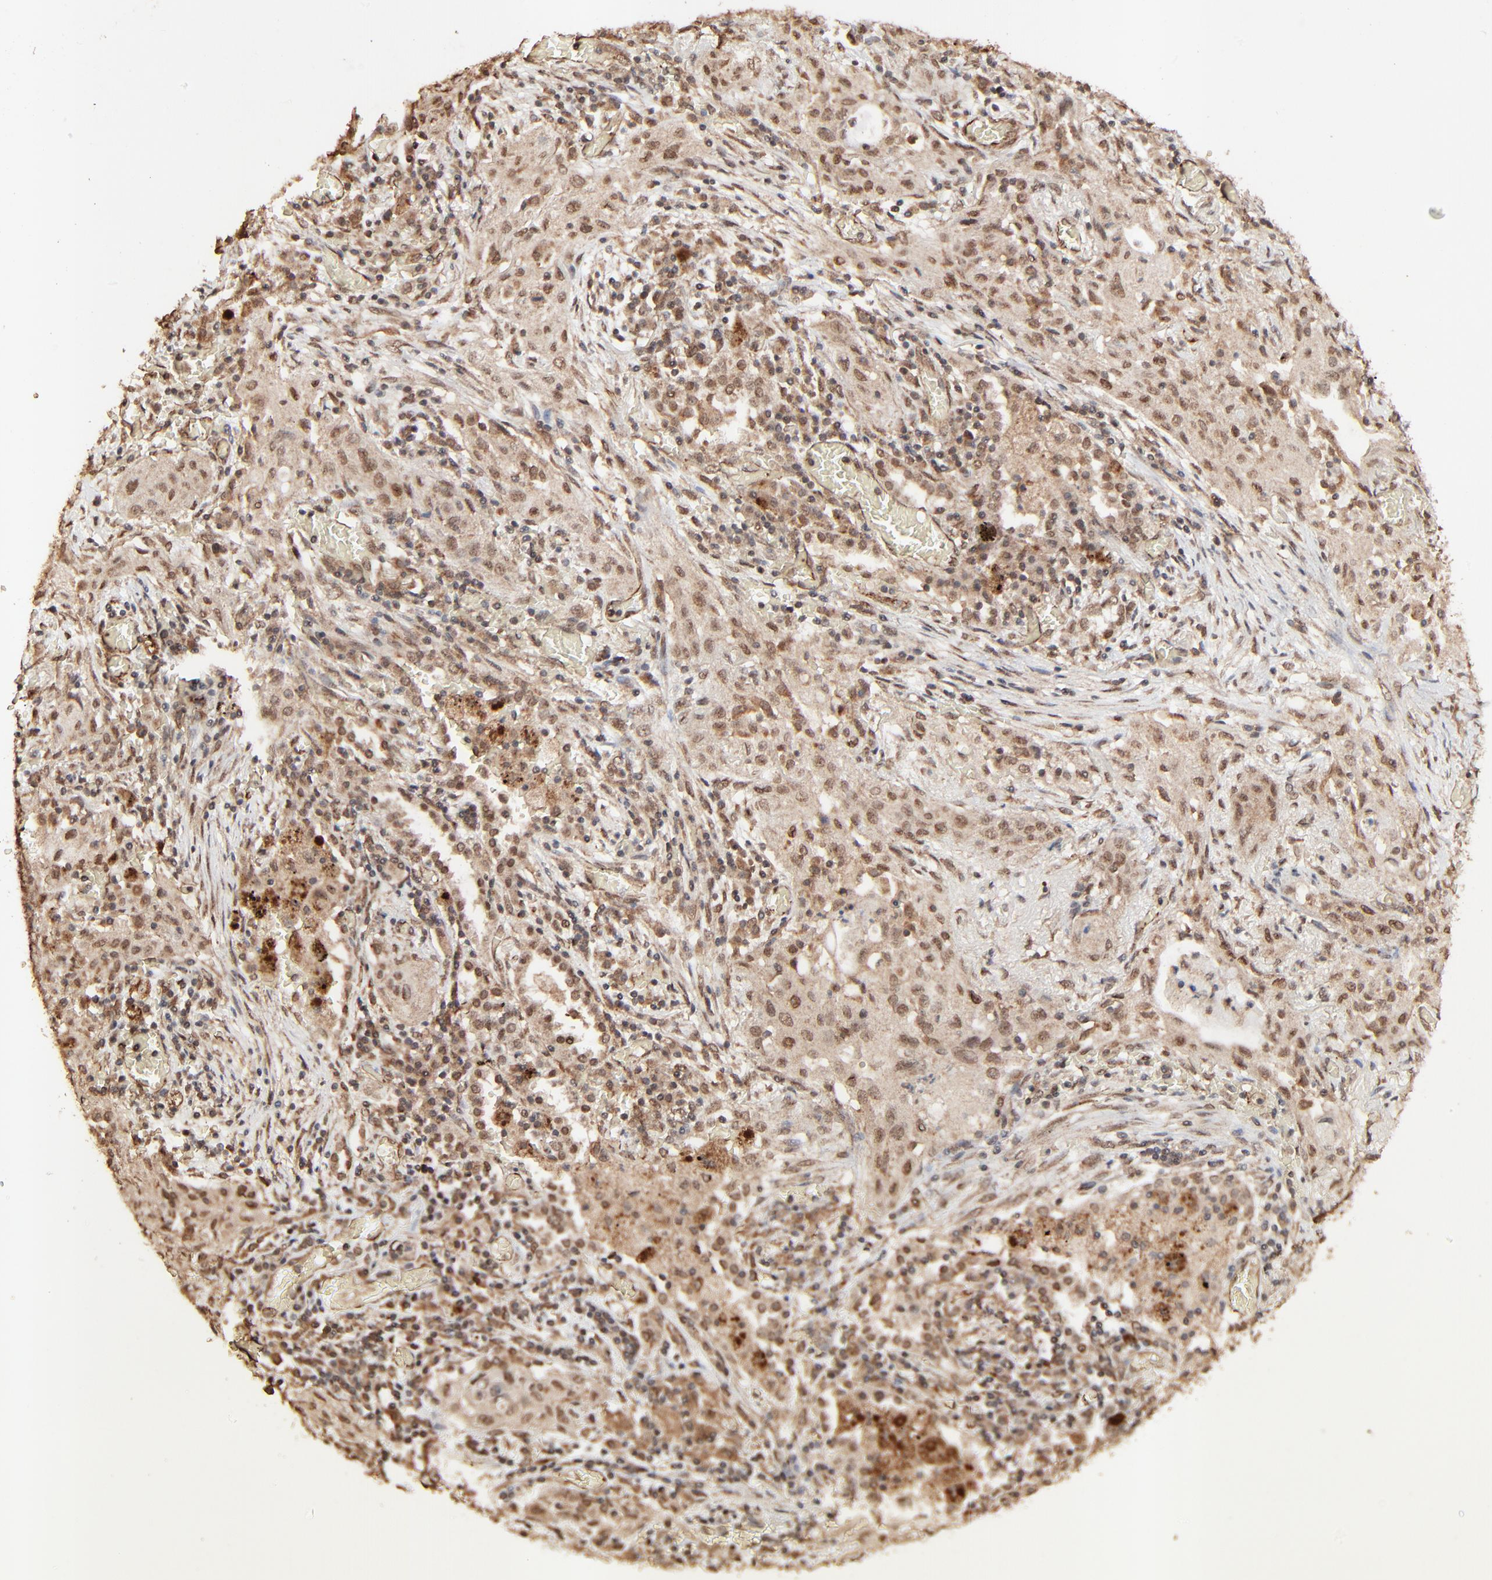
{"staining": {"intensity": "moderate", "quantity": ">75%", "location": "cytoplasmic/membranous,nuclear"}, "tissue": "lung cancer", "cell_type": "Tumor cells", "image_type": "cancer", "snomed": [{"axis": "morphology", "description": "Squamous cell carcinoma, NOS"}, {"axis": "topography", "description": "Lung"}], "caption": "A brown stain shows moderate cytoplasmic/membranous and nuclear positivity of a protein in human squamous cell carcinoma (lung) tumor cells.", "gene": "FAM227A", "patient": {"sex": "female", "age": 47}}